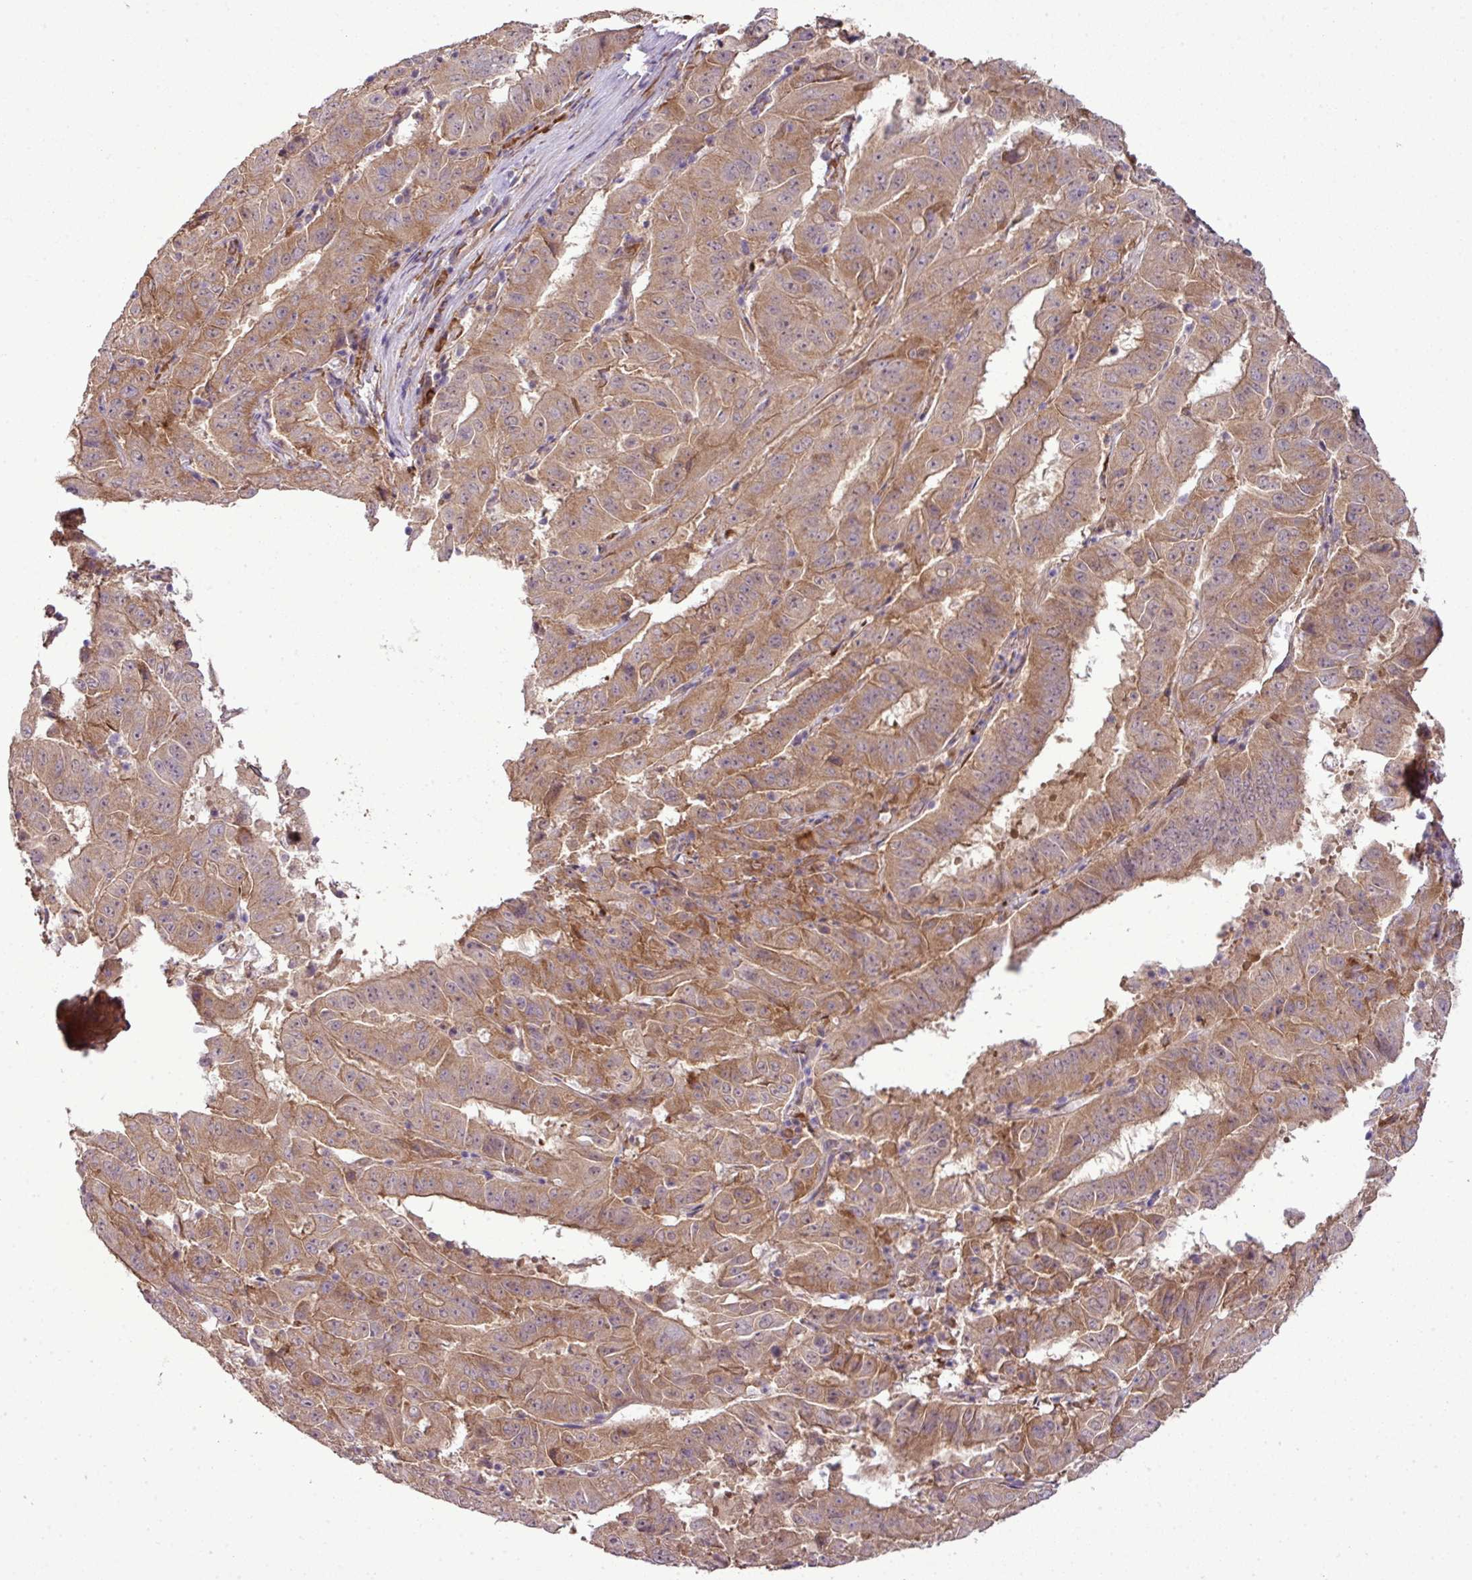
{"staining": {"intensity": "moderate", "quantity": ">75%", "location": "cytoplasmic/membranous"}, "tissue": "pancreatic cancer", "cell_type": "Tumor cells", "image_type": "cancer", "snomed": [{"axis": "morphology", "description": "Adenocarcinoma, NOS"}, {"axis": "topography", "description": "Pancreas"}], "caption": "This micrograph exhibits immunohistochemistry staining of human pancreatic cancer, with medium moderate cytoplasmic/membranous staining in approximately >75% of tumor cells.", "gene": "DNAAF4", "patient": {"sex": "male", "age": 63}}